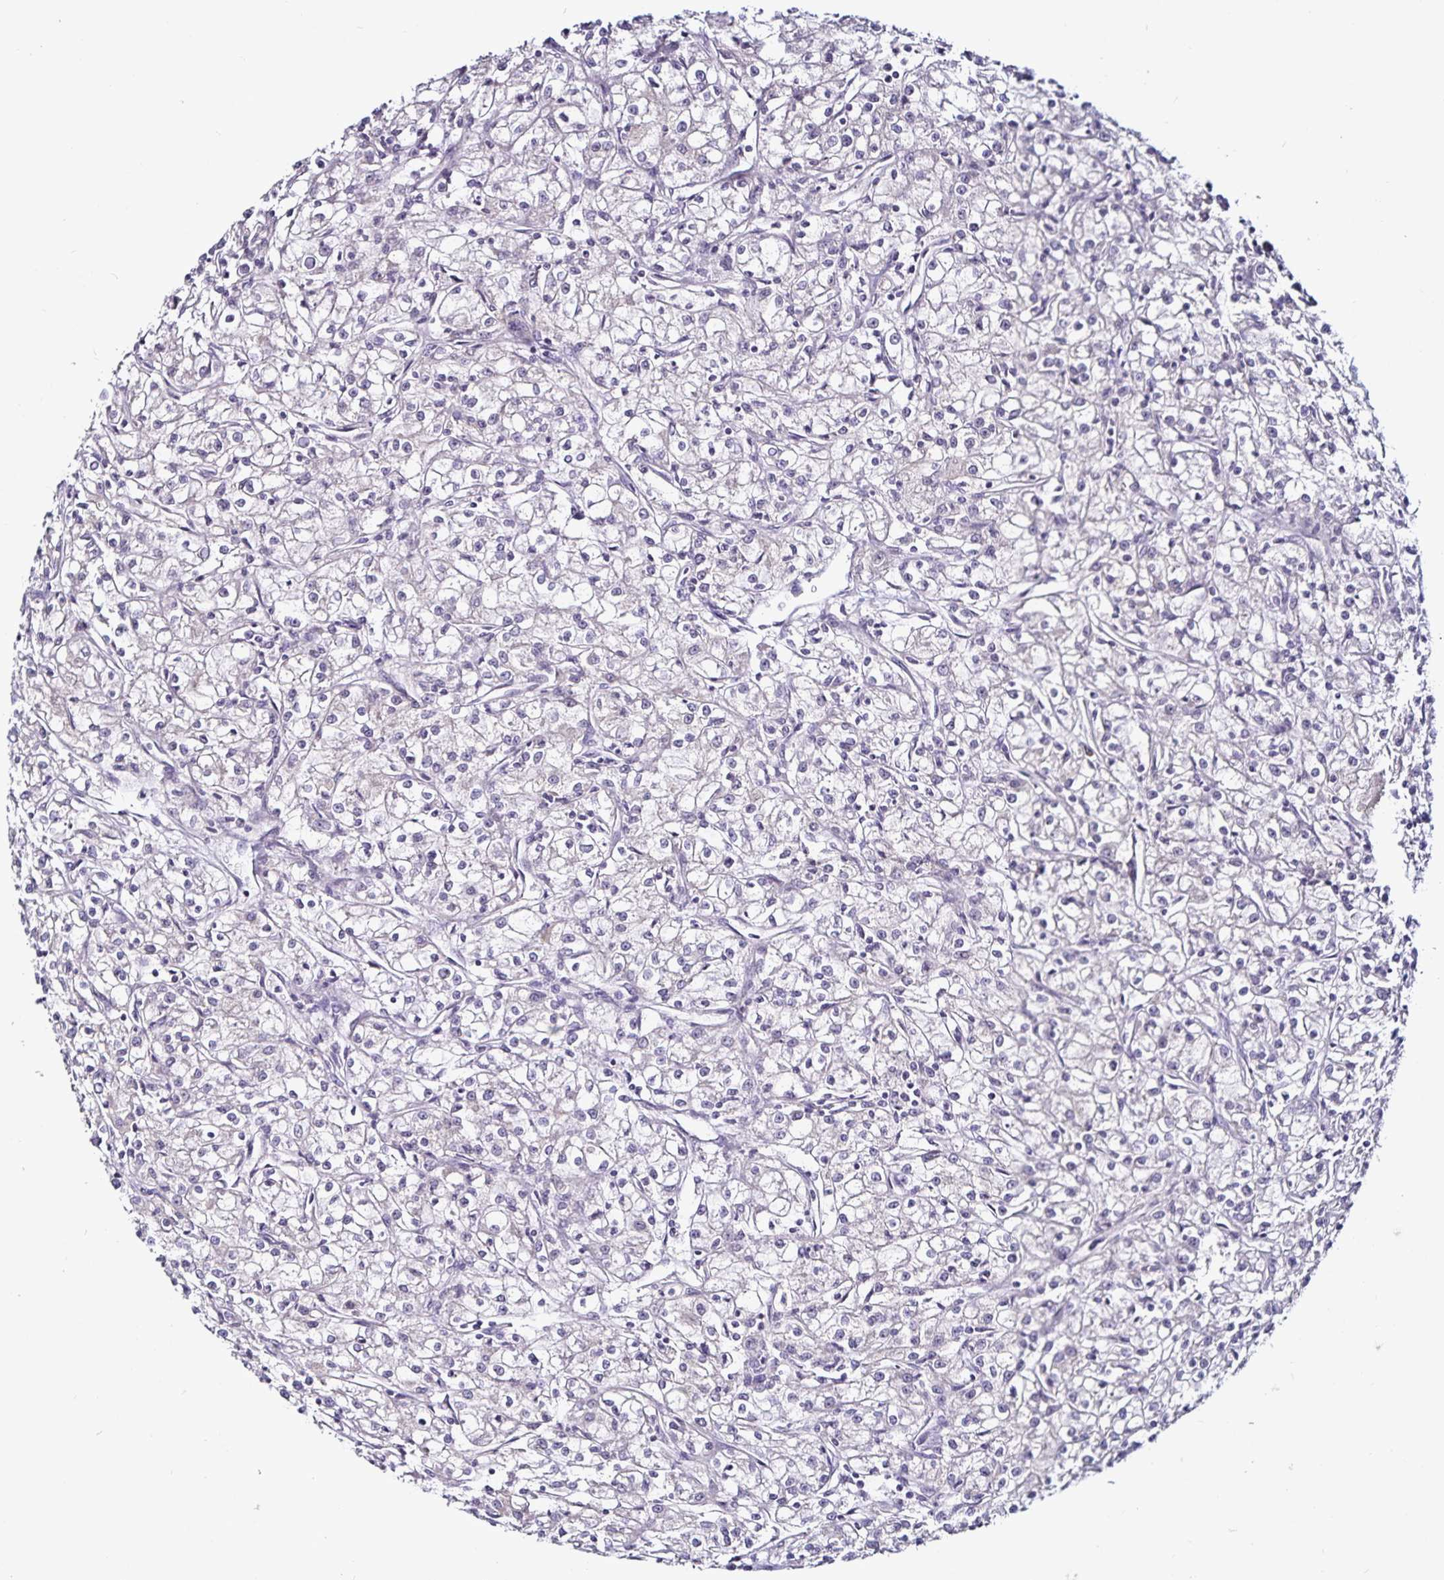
{"staining": {"intensity": "negative", "quantity": "none", "location": "none"}, "tissue": "renal cancer", "cell_type": "Tumor cells", "image_type": "cancer", "snomed": [{"axis": "morphology", "description": "Adenocarcinoma, NOS"}, {"axis": "topography", "description": "Kidney"}], "caption": "This is an IHC micrograph of renal cancer. There is no expression in tumor cells.", "gene": "ACSL5", "patient": {"sex": "female", "age": 59}}